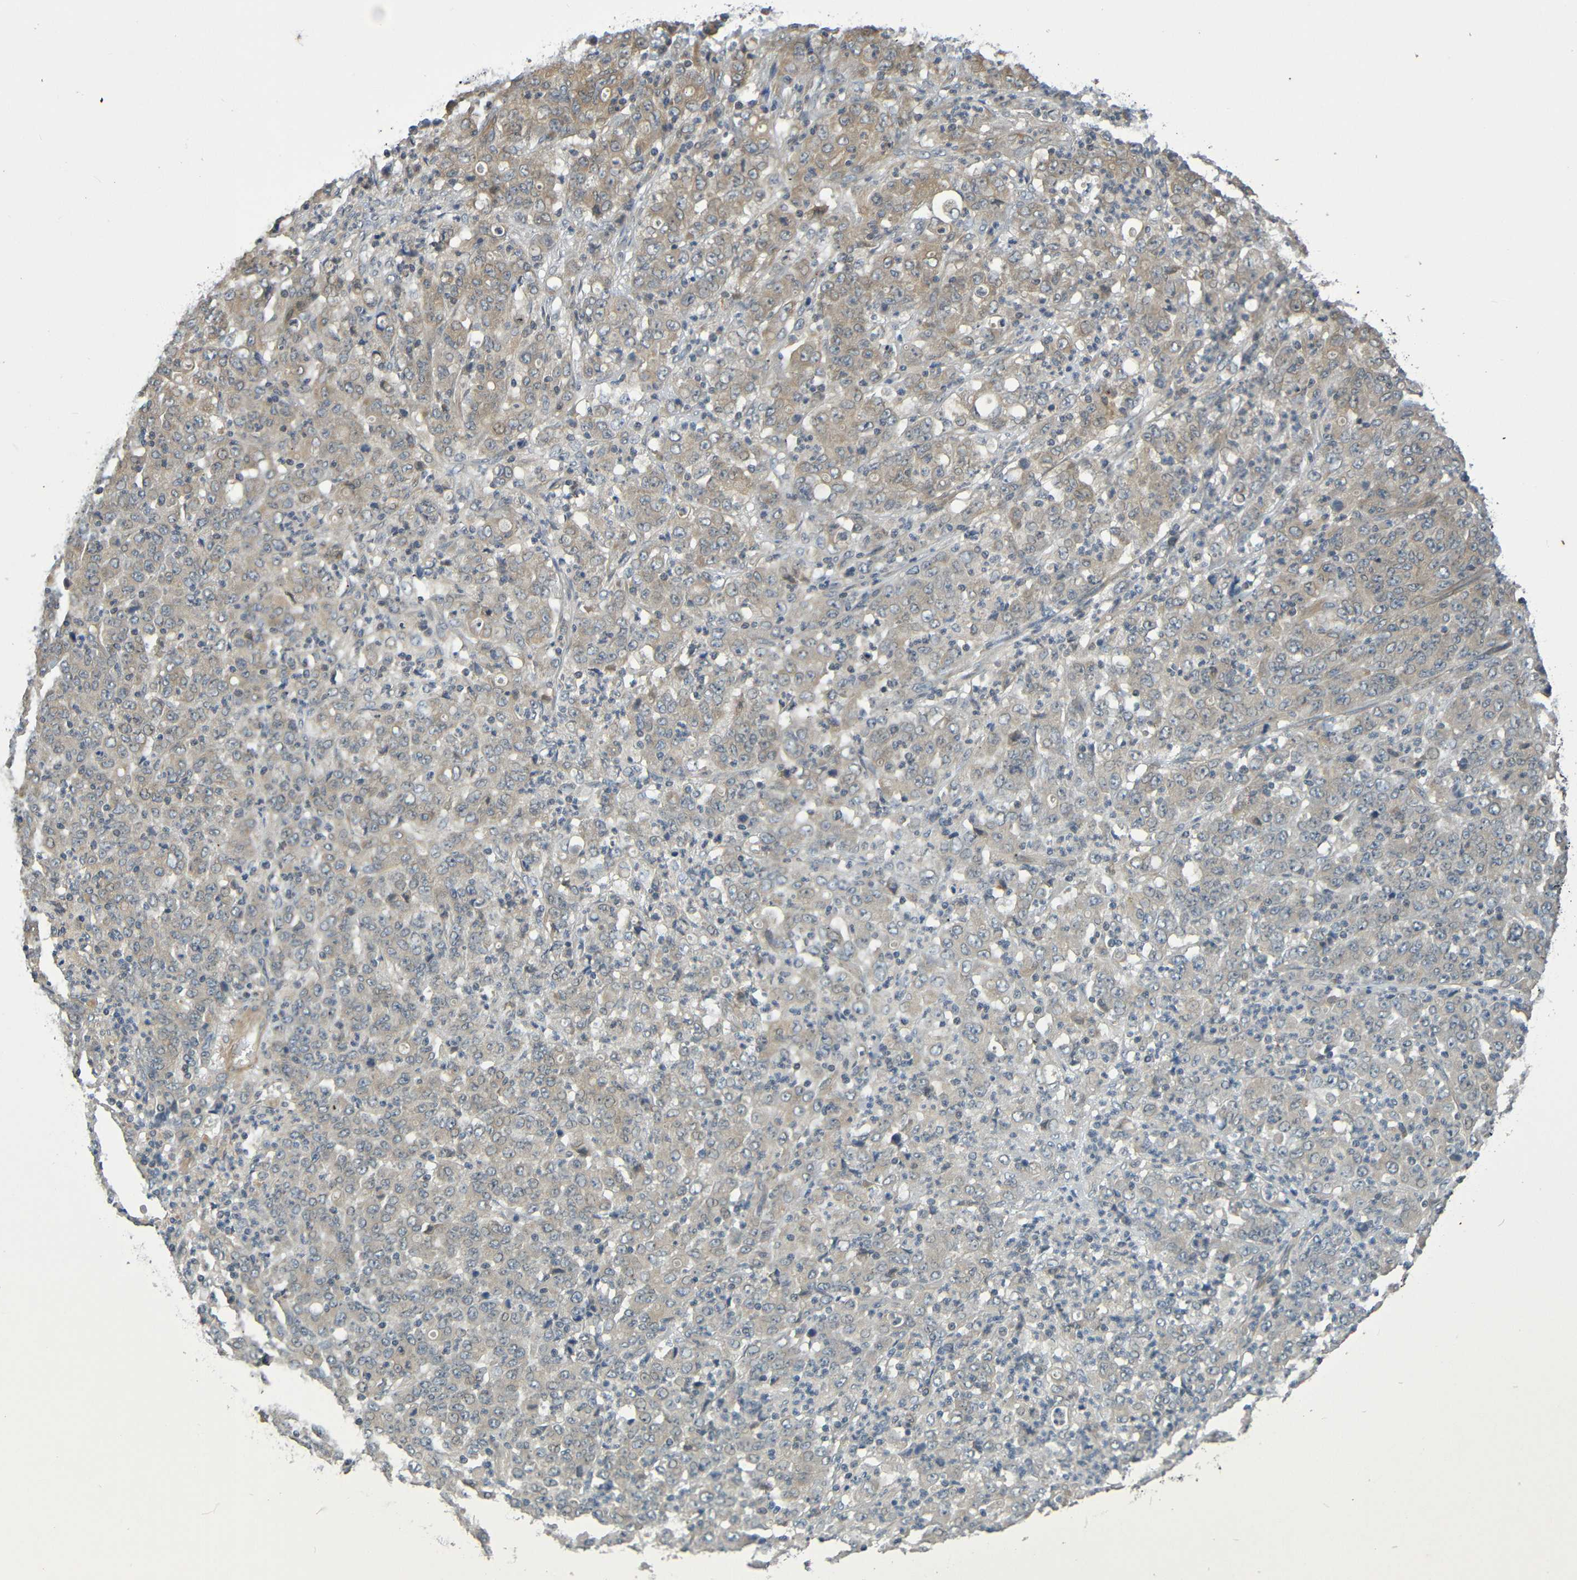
{"staining": {"intensity": "weak", "quantity": ">75%", "location": "cytoplasmic/membranous"}, "tissue": "stomach cancer", "cell_type": "Tumor cells", "image_type": "cancer", "snomed": [{"axis": "morphology", "description": "Adenocarcinoma, NOS"}, {"axis": "topography", "description": "Stomach, lower"}], "caption": "IHC of human stomach adenocarcinoma reveals low levels of weak cytoplasmic/membranous expression in approximately >75% of tumor cells. The staining is performed using DAB (3,3'-diaminobenzidine) brown chromogen to label protein expression. The nuclei are counter-stained blue using hematoxylin.", "gene": "CYP4F2", "patient": {"sex": "female", "age": 71}}